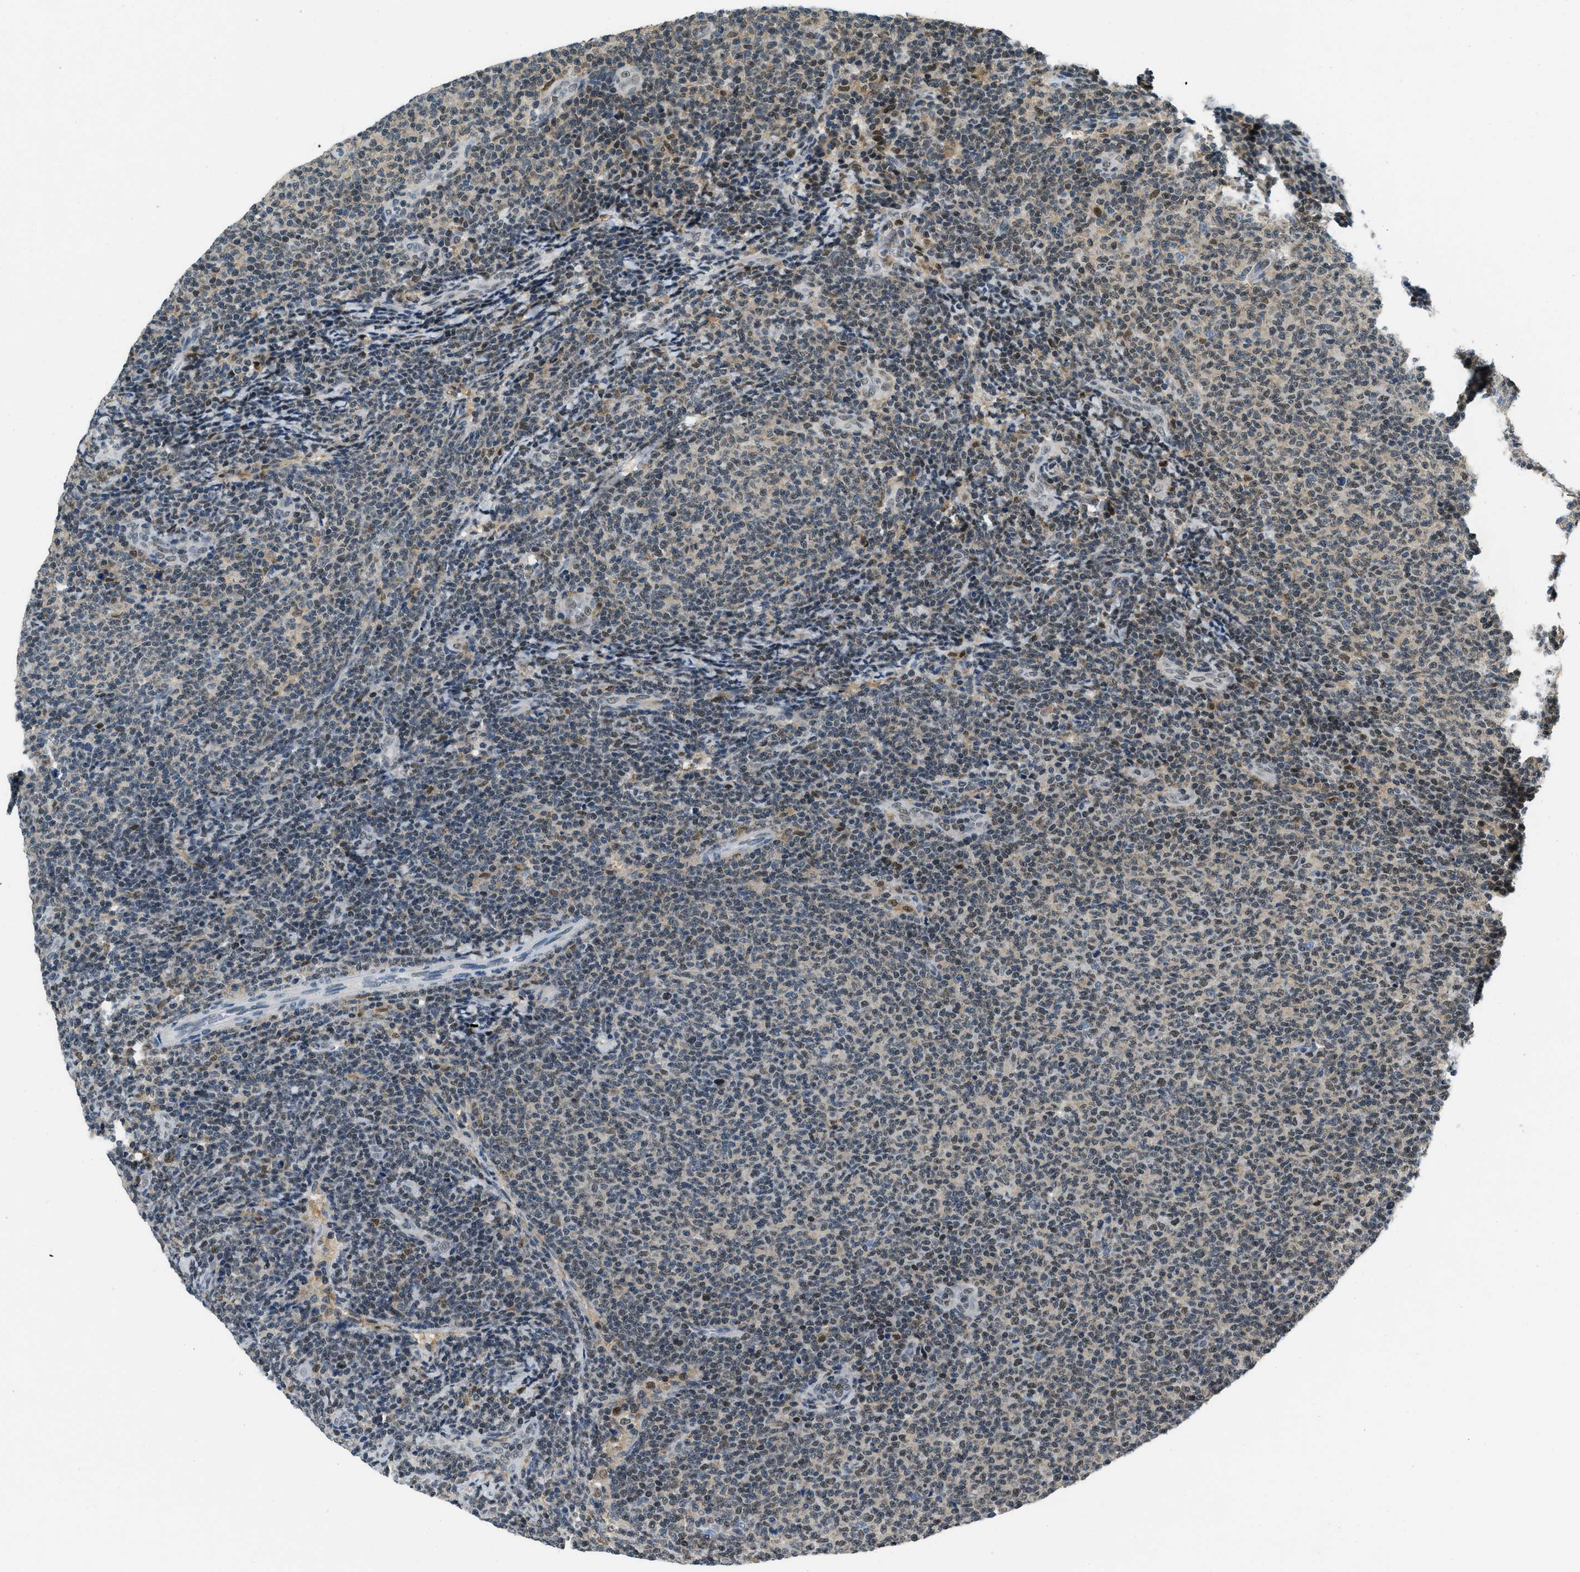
{"staining": {"intensity": "moderate", "quantity": "<25%", "location": "nuclear"}, "tissue": "lymphoma", "cell_type": "Tumor cells", "image_type": "cancer", "snomed": [{"axis": "morphology", "description": "Malignant lymphoma, non-Hodgkin's type, Low grade"}, {"axis": "topography", "description": "Lymph node"}], "caption": "Immunohistochemical staining of human lymphoma exhibits moderate nuclear protein staining in approximately <25% of tumor cells.", "gene": "OGFR", "patient": {"sex": "male", "age": 66}}